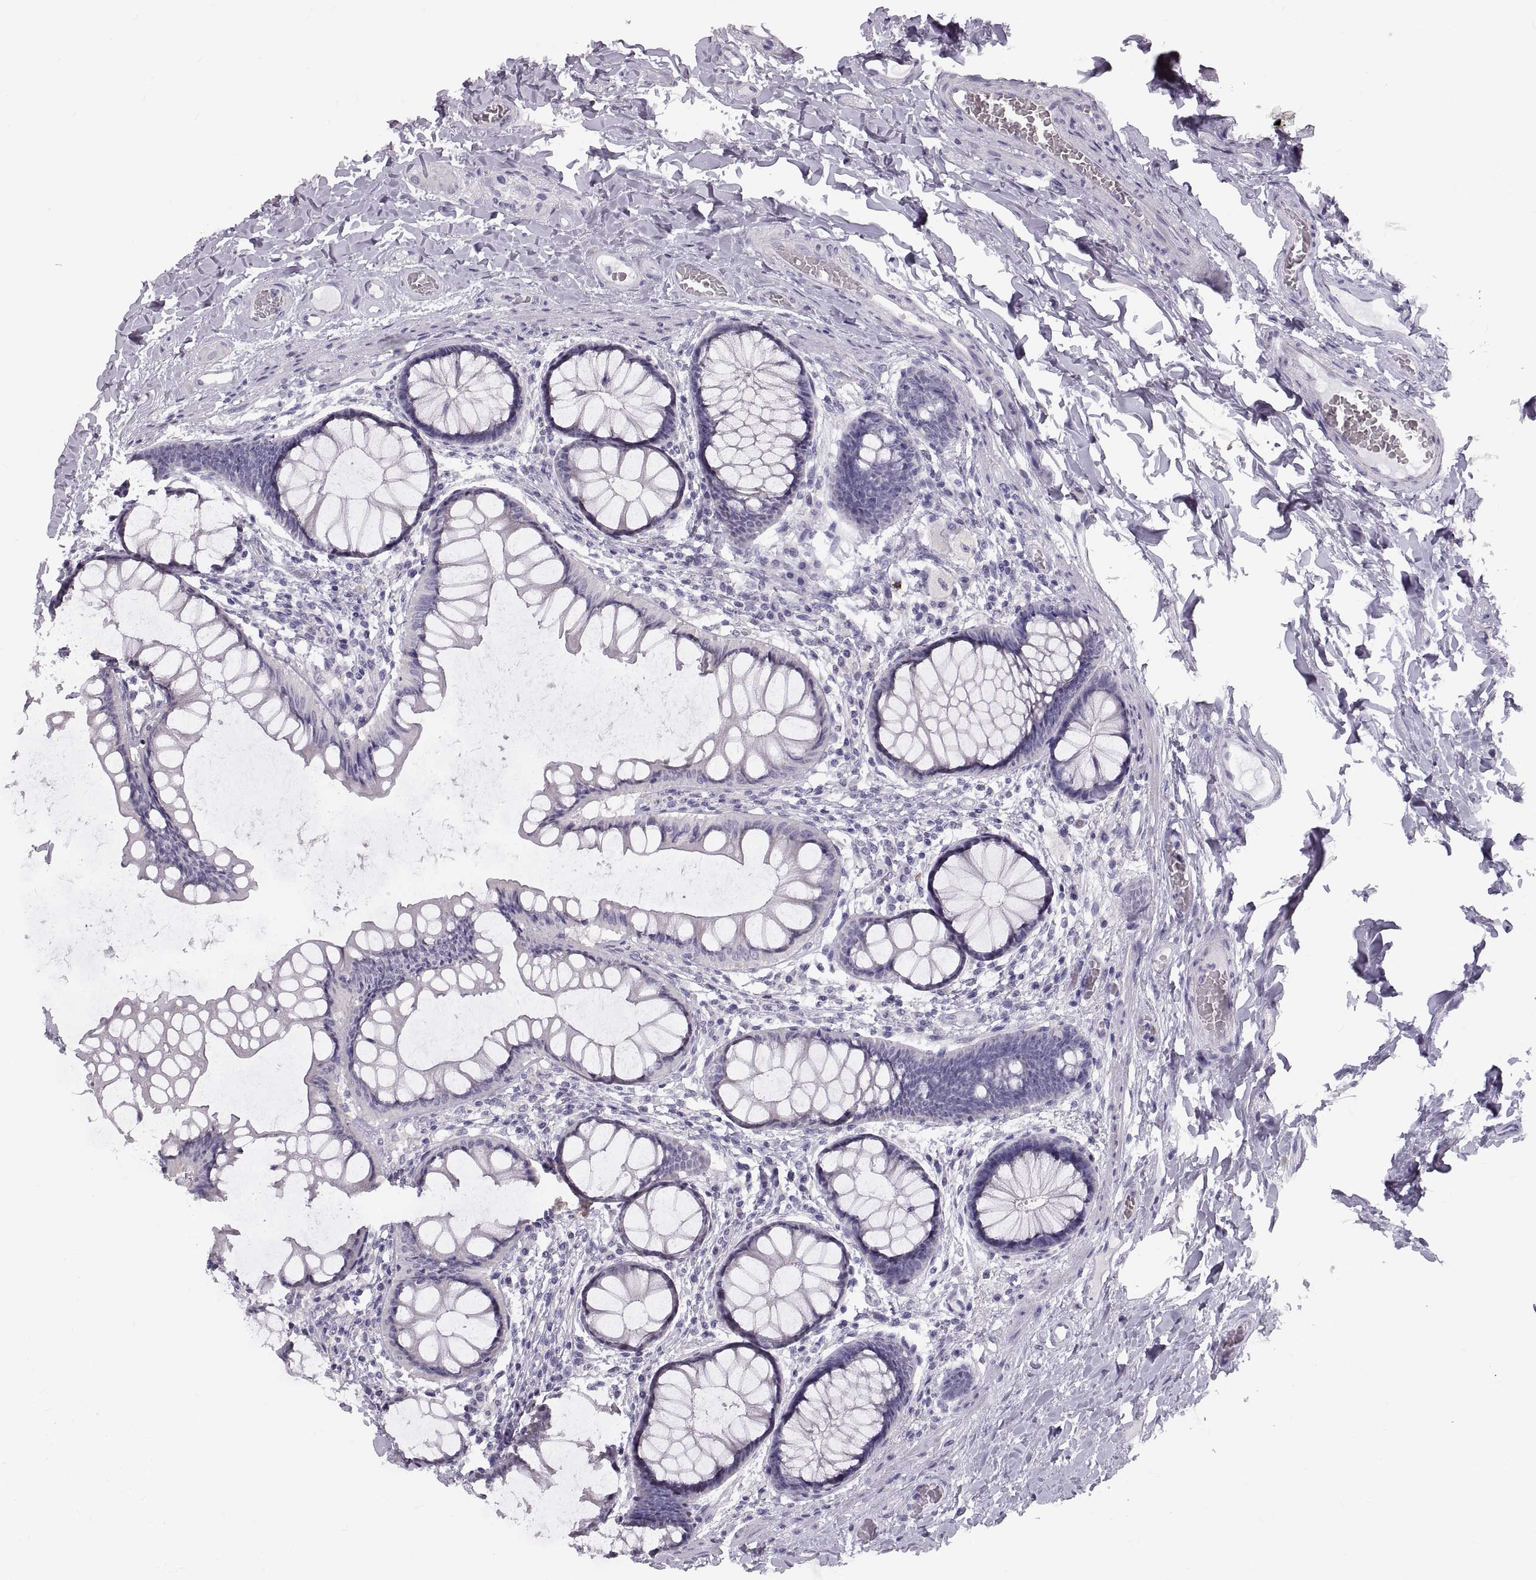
{"staining": {"intensity": "negative", "quantity": "none", "location": "none"}, "tissue": "colon", "cell_type": "Endothelial cells", "image_type": "normal", "snomed": [{"axis": "morphology", "description": "Normal tissue, NOS"}, {"axis": "topography", "description": "Colon"}], "caption": "This image is of benign colon stained with immunohistochemistry (IHC) to label a protein in brown with the nuclei are counter-stained blue. There is no staining in endothelial cells.", "gene": "WBP2NL", "patient": {"sex": "female", "age": 65}}